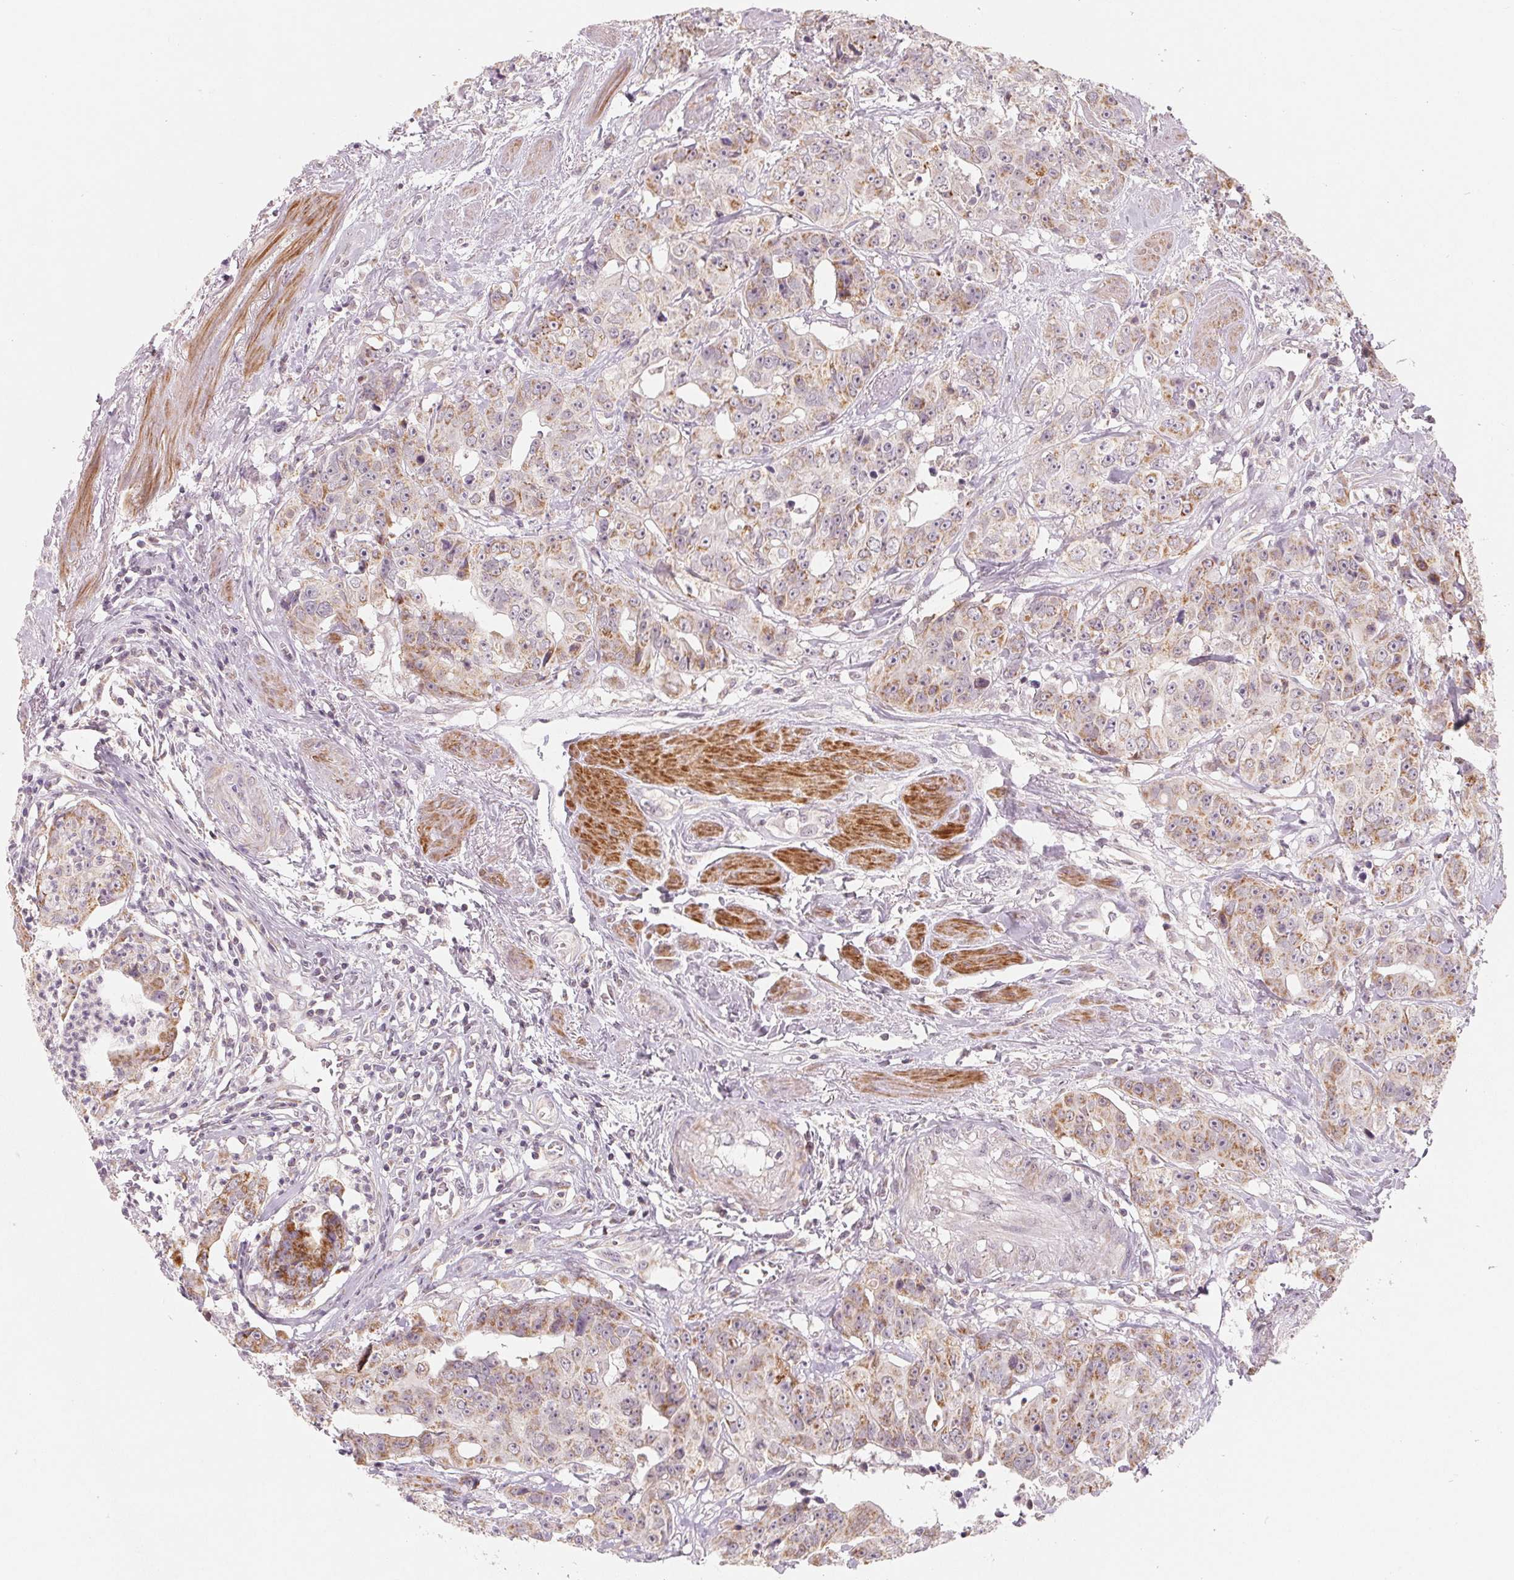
{"staining": {"intensity": "moderate", "quantity": "25%-75%", "location": "cytoplasmic/membranous"}, "tissue": "colorectal cancer", "cell_type": "Tumor cells", "image_type": "cancer", "snomed": [{"axis": "morphology", "description": "Adenocarcinoma, NOS"}, {"axis": "topography", "description": "Rectum"}], "caption": "DAB (3,3'-diaminobenzidine) immunohistochemical staining of human colorectal cancer (adenocarcinoma) exhibits moderate cytoplasmic/membranous protein positivity in about 25%-75% of tumor cells.", "gene": "GHITM", "patient": {"sex": "female", "age": 62}}